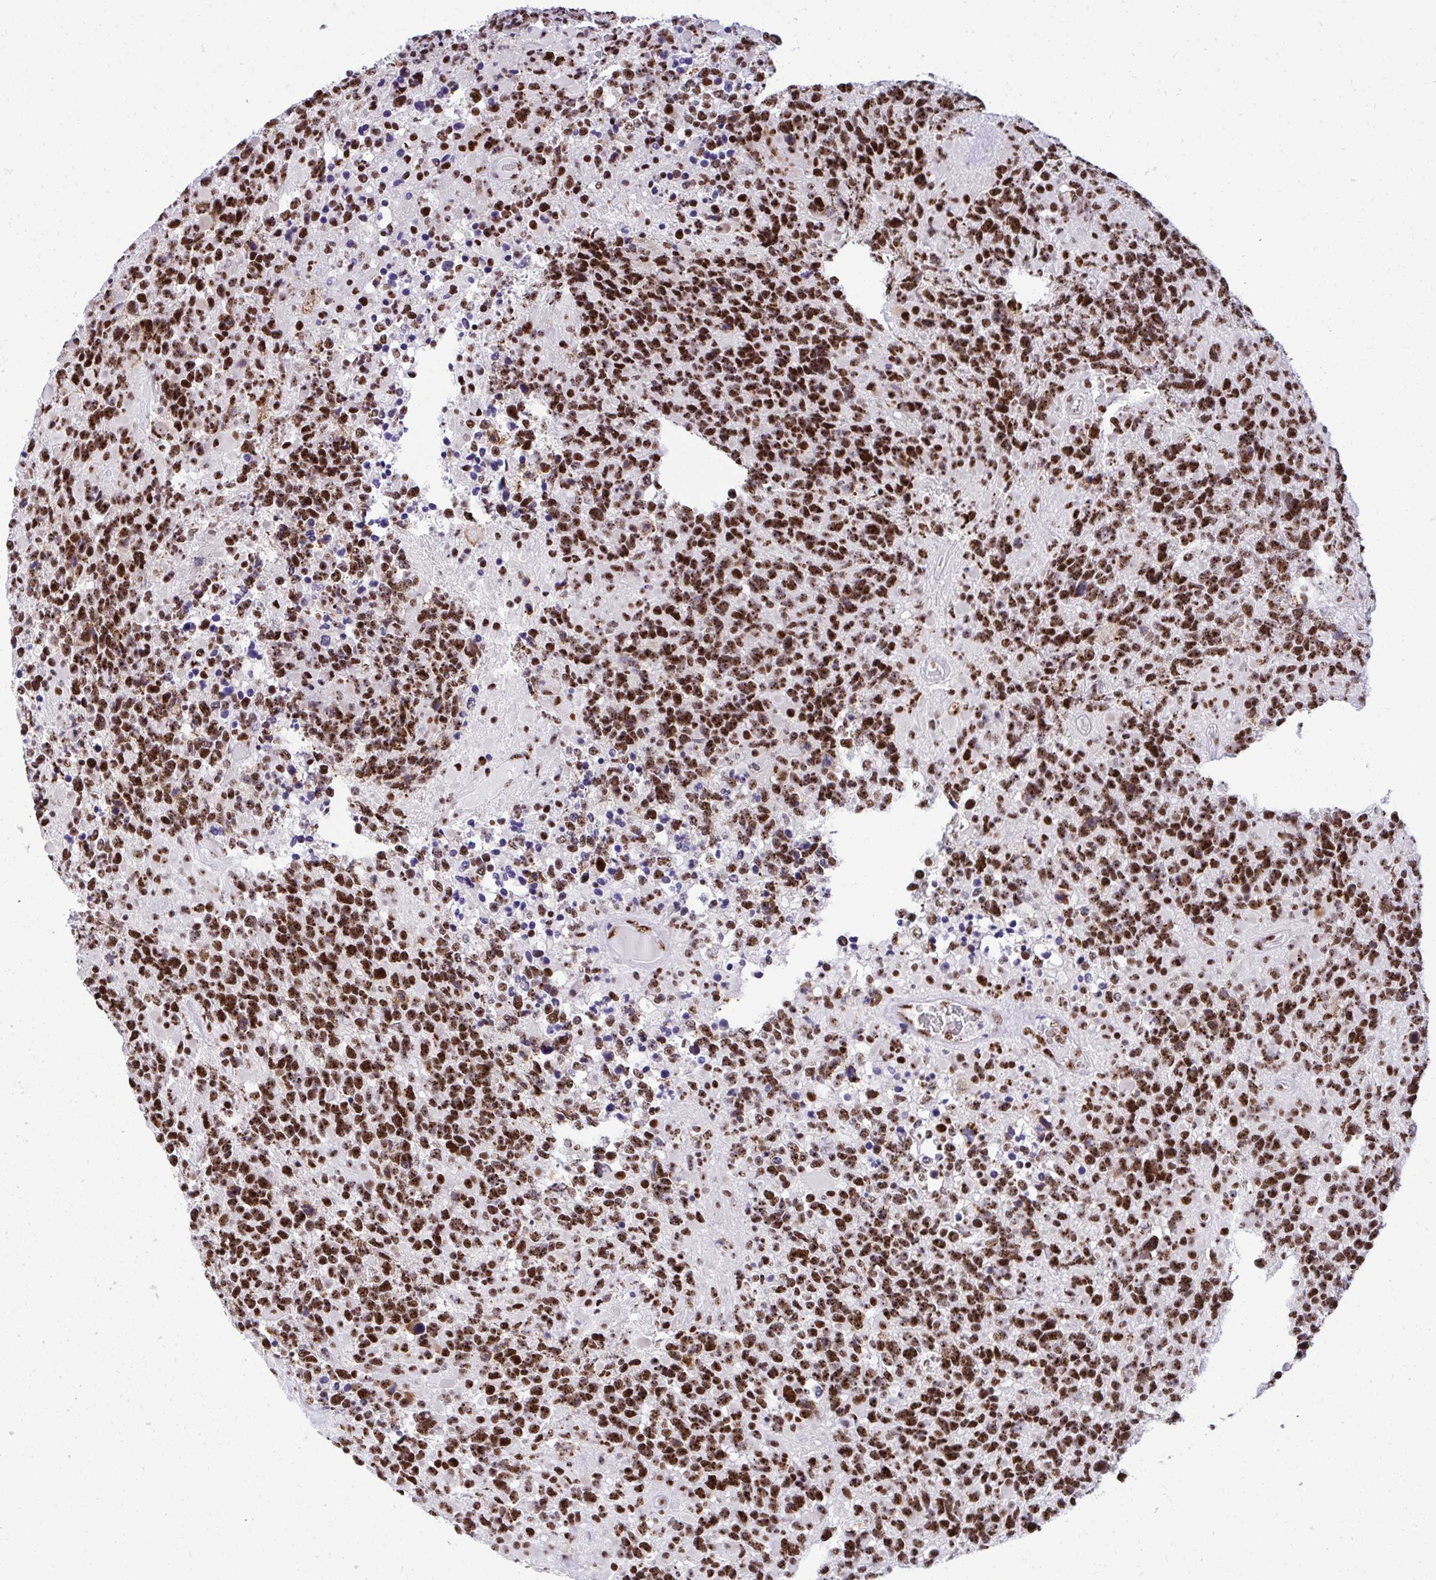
{"staining": {"intensity": "strong", "quantity": ">75%", "location": "nuclear"}, "tissue": "glioma", "cell_type": "Tumor cells", "image_type": "cancer", "snomed": [{"axis": "morphology", "description": "Glioma, malignant, High grade"}, {"axis": "topography", "description": "Brain"}], "caption": "Protein staining by immunohistochemistry shows strong nuclear positivity in approximately >75% of tumor cells in malignant high-grade glioma. (DAB (3,3'-diaminobenzidine) IHC, brown staining for protein, blue staining for nuclei).", "gene": "PELP1", "patient": {"sex": "female", "age": 40}}